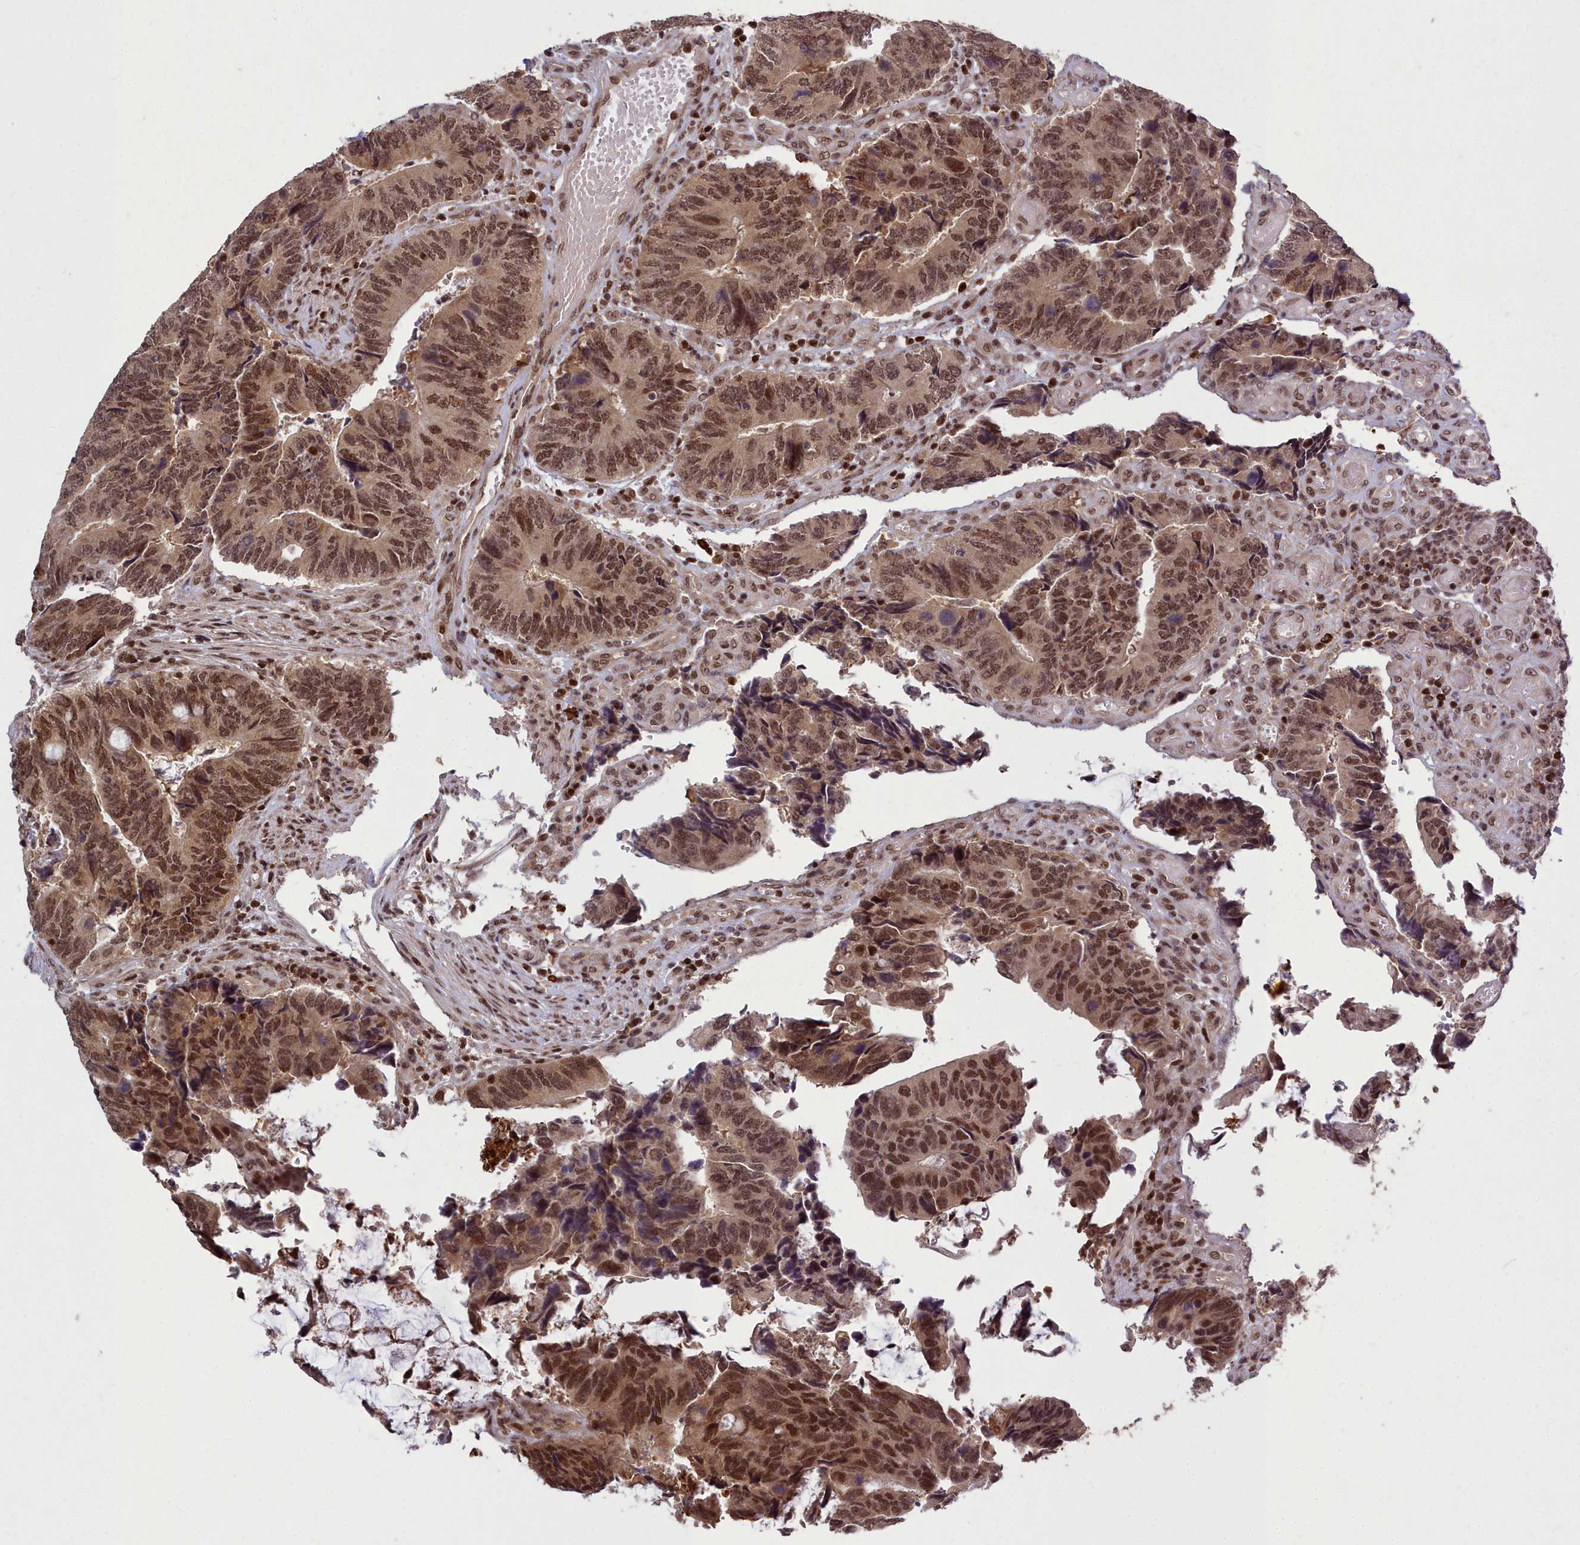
{"staining": {"intensity": "moderate", "quantity": ">75%", "location": "nuclear"}, "tissue": "colorectal cancer", "cell_type": "Tumor cells", "image_type": "cancer", "snomed": [{"axis": "morphology", "description": "Adenocarcinoma, NOS"}, {"axis": "topography", "description": "Colon"}], "caption": "A brown stain highlights moderate nuclear staining of a protein in human colorectal cancer (adenocarcinoma) tumor cells.", "gene": "GMEB1", "patient": {"sex": "male", "age": 87}}